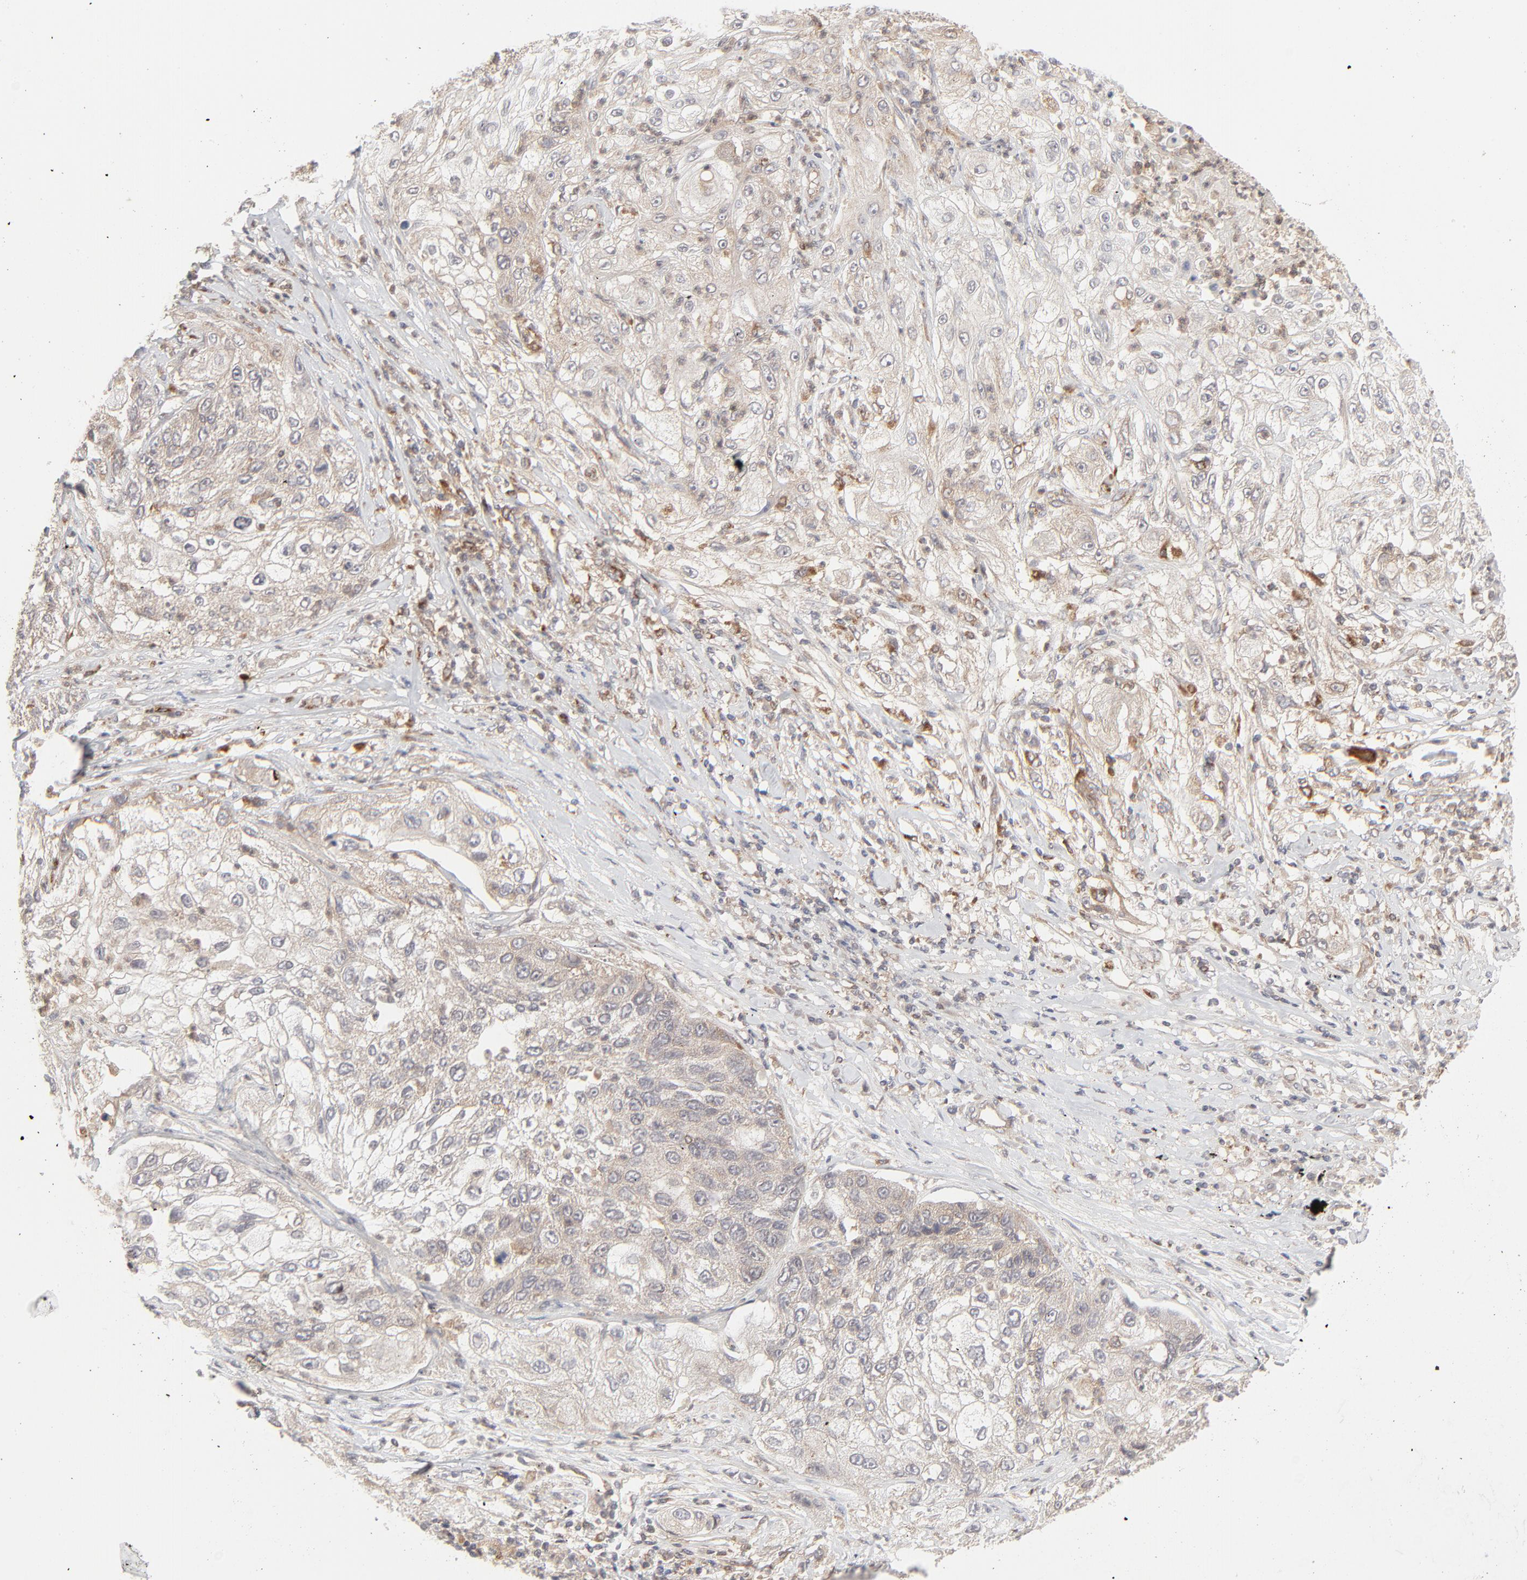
{"staining": {"intensity": "weak", "quantity": "<25%", "location": "cytoplasmic/membranous"}, "tissue": "lung cancer", "cell_type": "Tumor cells", "image_type": "cancer", "snomed": [{"axis": "morphology", "description": "Inflammation, NOS"}, {"axis": "morphology", "description": "Squamous cell carcinoma, NOS"}, {"axis": "topography", "description": "Lymph node"}, {"axis": "topography", "description": "Soft tissue"}, {"axis": "topography", "description": "Lung"}], "caption": "An immunohistochemistry (IHC) histopathology image of lung cancer is shown. There is no staining in tumor cells of lung cancer. Nuclei are stained in blue.", "gene": "RAB5C", "patient": {"sex": "male", "age": 66}}